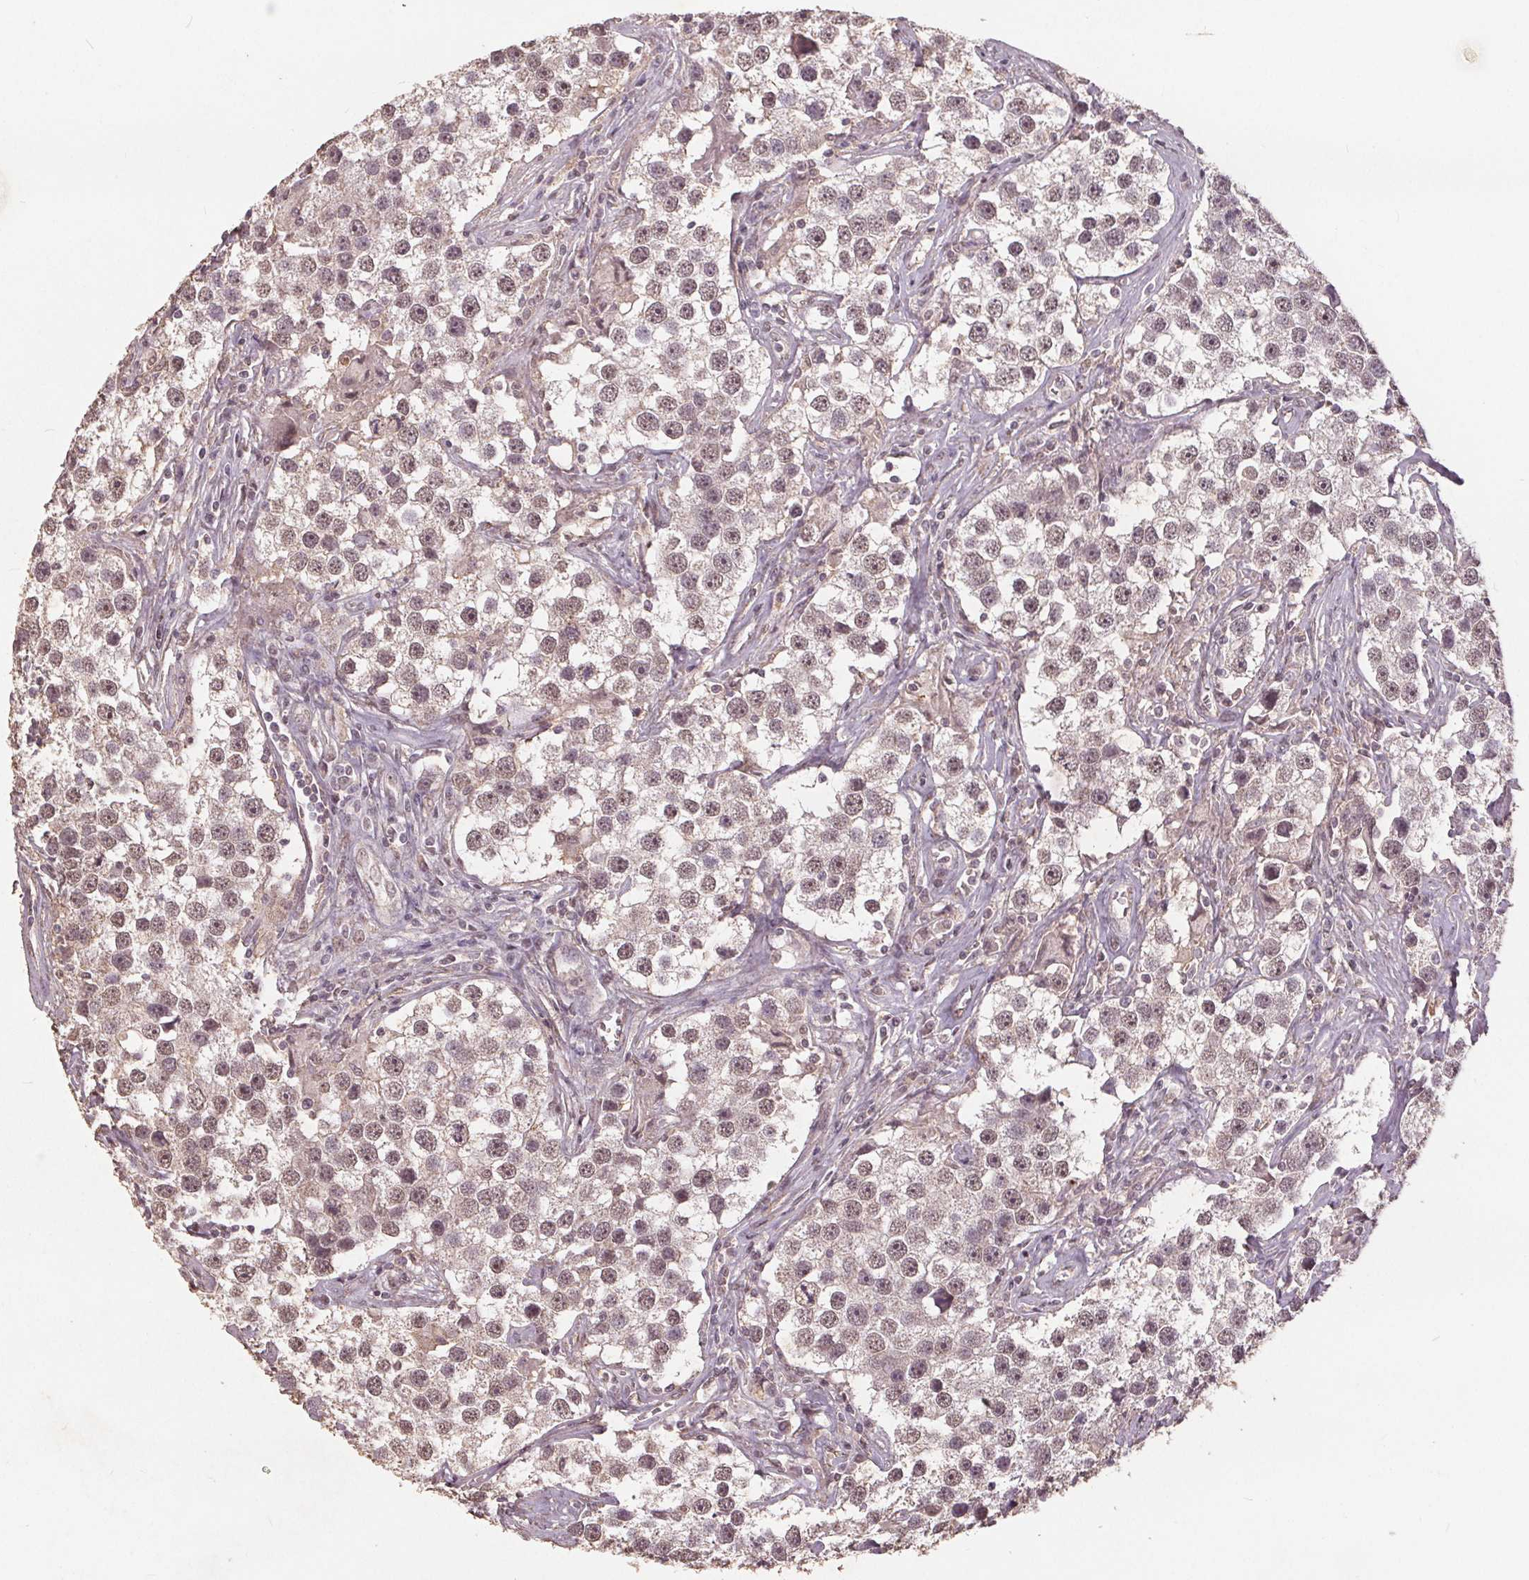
{"staining": {"intensity": "weak", "quantity": "<25%", "location": "cytoplasmic/membranous"}, "tissue": "testis cancer", "cell_type": "Tumor cells", "image_type": "cancer", "snomed": [{"axis": "morphology", "description": "Seminoma, NOS"}, {"axis": "topography", "description": "Testis"}], "caption": "IHC image of neoplastic tissue: human testis seminoma stained with DAB shows no significant protein positivity in tumor cells. The staining was performed using DAB to visualize the protein expression in brown, while the nuclei were stained in blue with hematoxylin (Magnification: 20x).", "gene": "DSG3", "patient": {"sex": "male", "age": 49}}